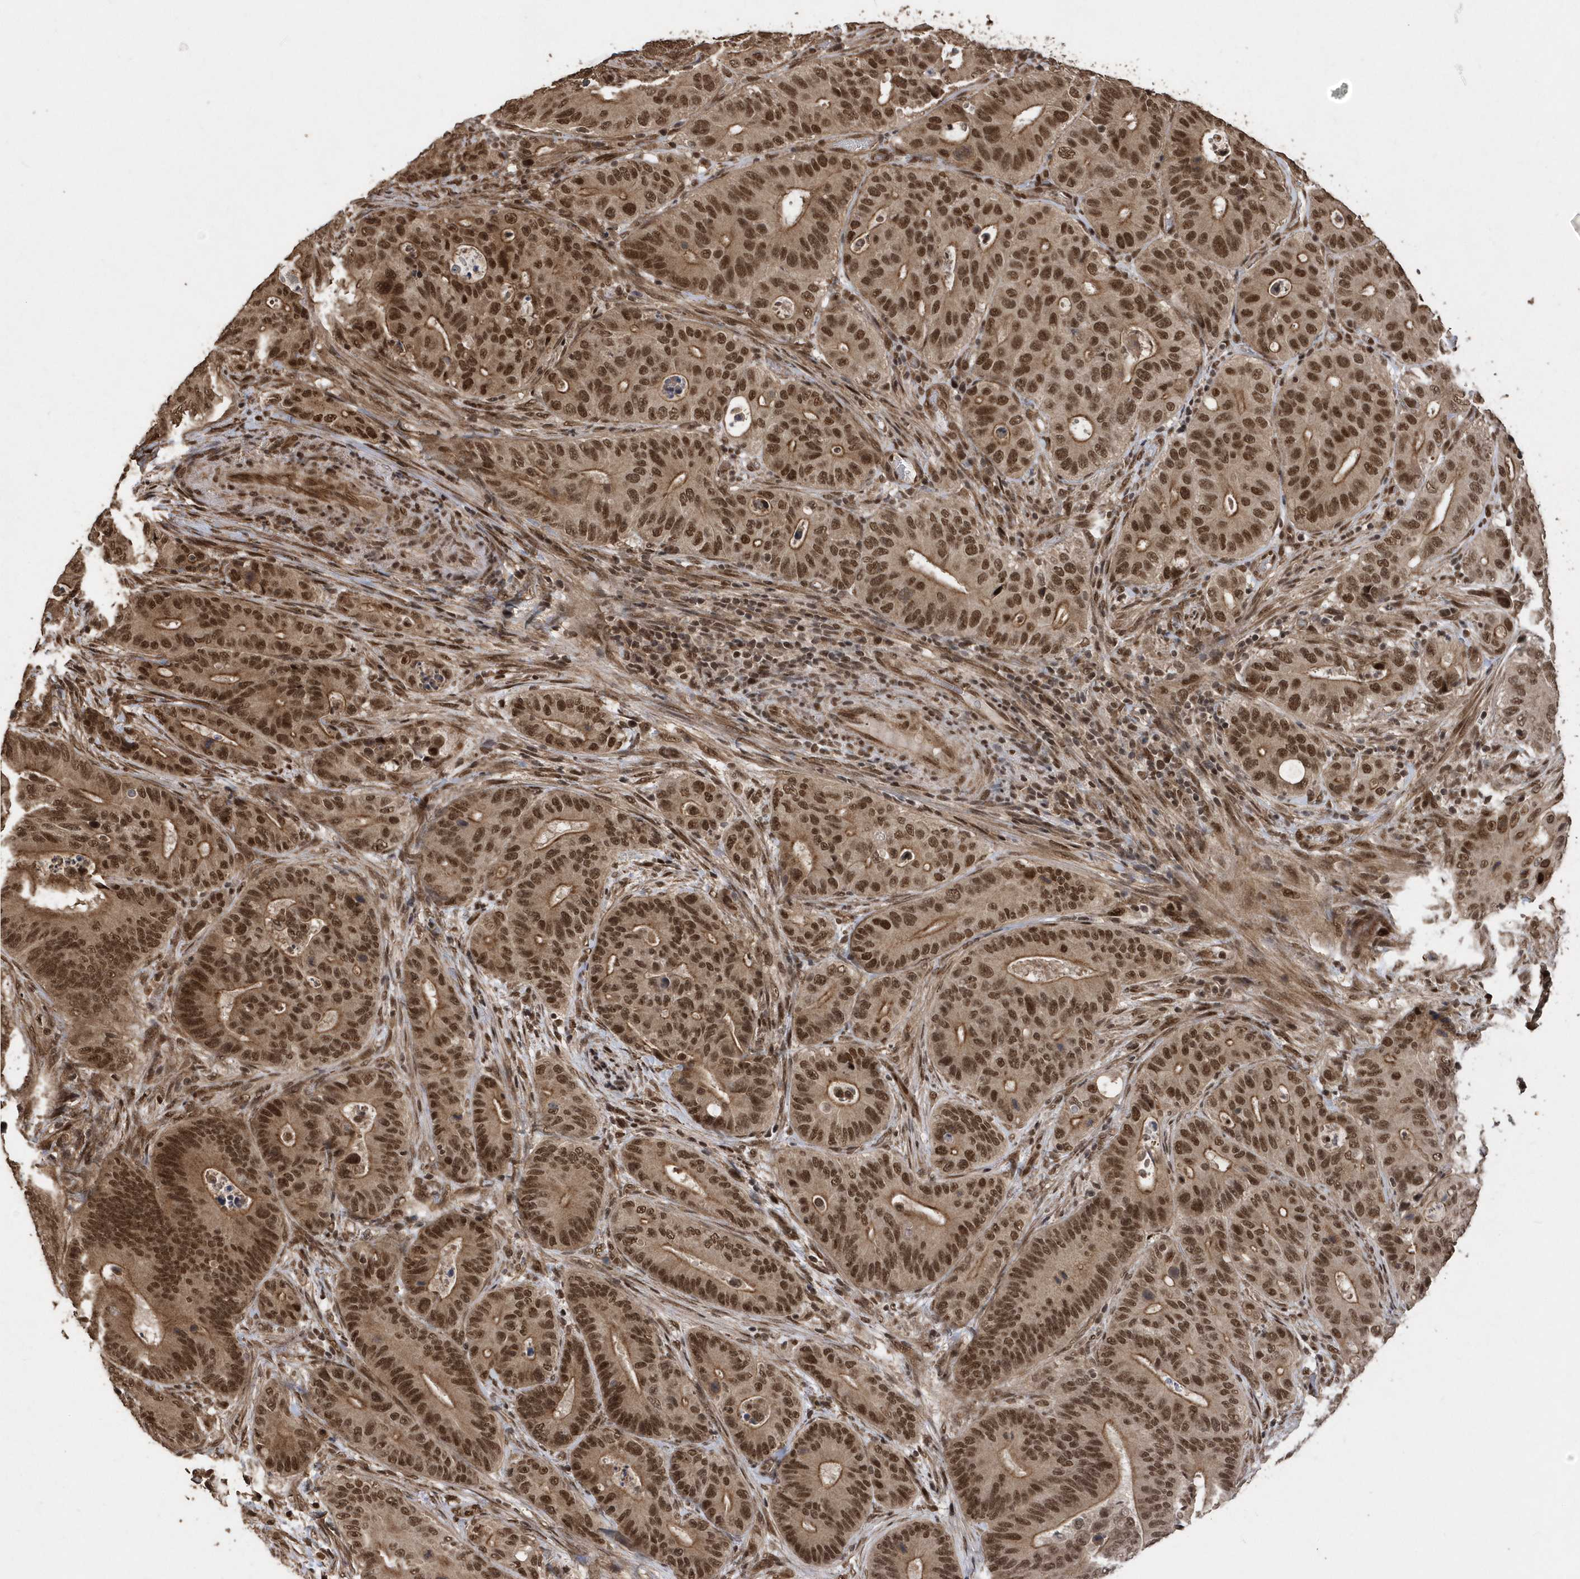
{"staining": {"intensity": "moderate", "quantity": ">75%", "location": "cytoplasmic/membranous,nuclear"}, "tissue": "colorectal cancer", "cell_type": "Tumor cells", "image_type": "cancer", "snomed": [{"axis": "morphology", "description": "Adenocarcinoma, NOS"}, {"axis": "topography", "description": "Colon"}], "caption": "Adenocarcinoma (colorectal) stained with DAB (3,3'-diaminobenzidine) IHC displays medium levels of moderate cytoplasmic/membranous and nuclear staining in about >75% of tumor cells. The protein of interest is stained brown, and the nuclei are stained in blue (DAB (3,3'-diaminobenzidine) IHC with brightfield microscopy, high magnification).", "gene": "INTS12", "patient": {"sex": "male", "age": 83}}